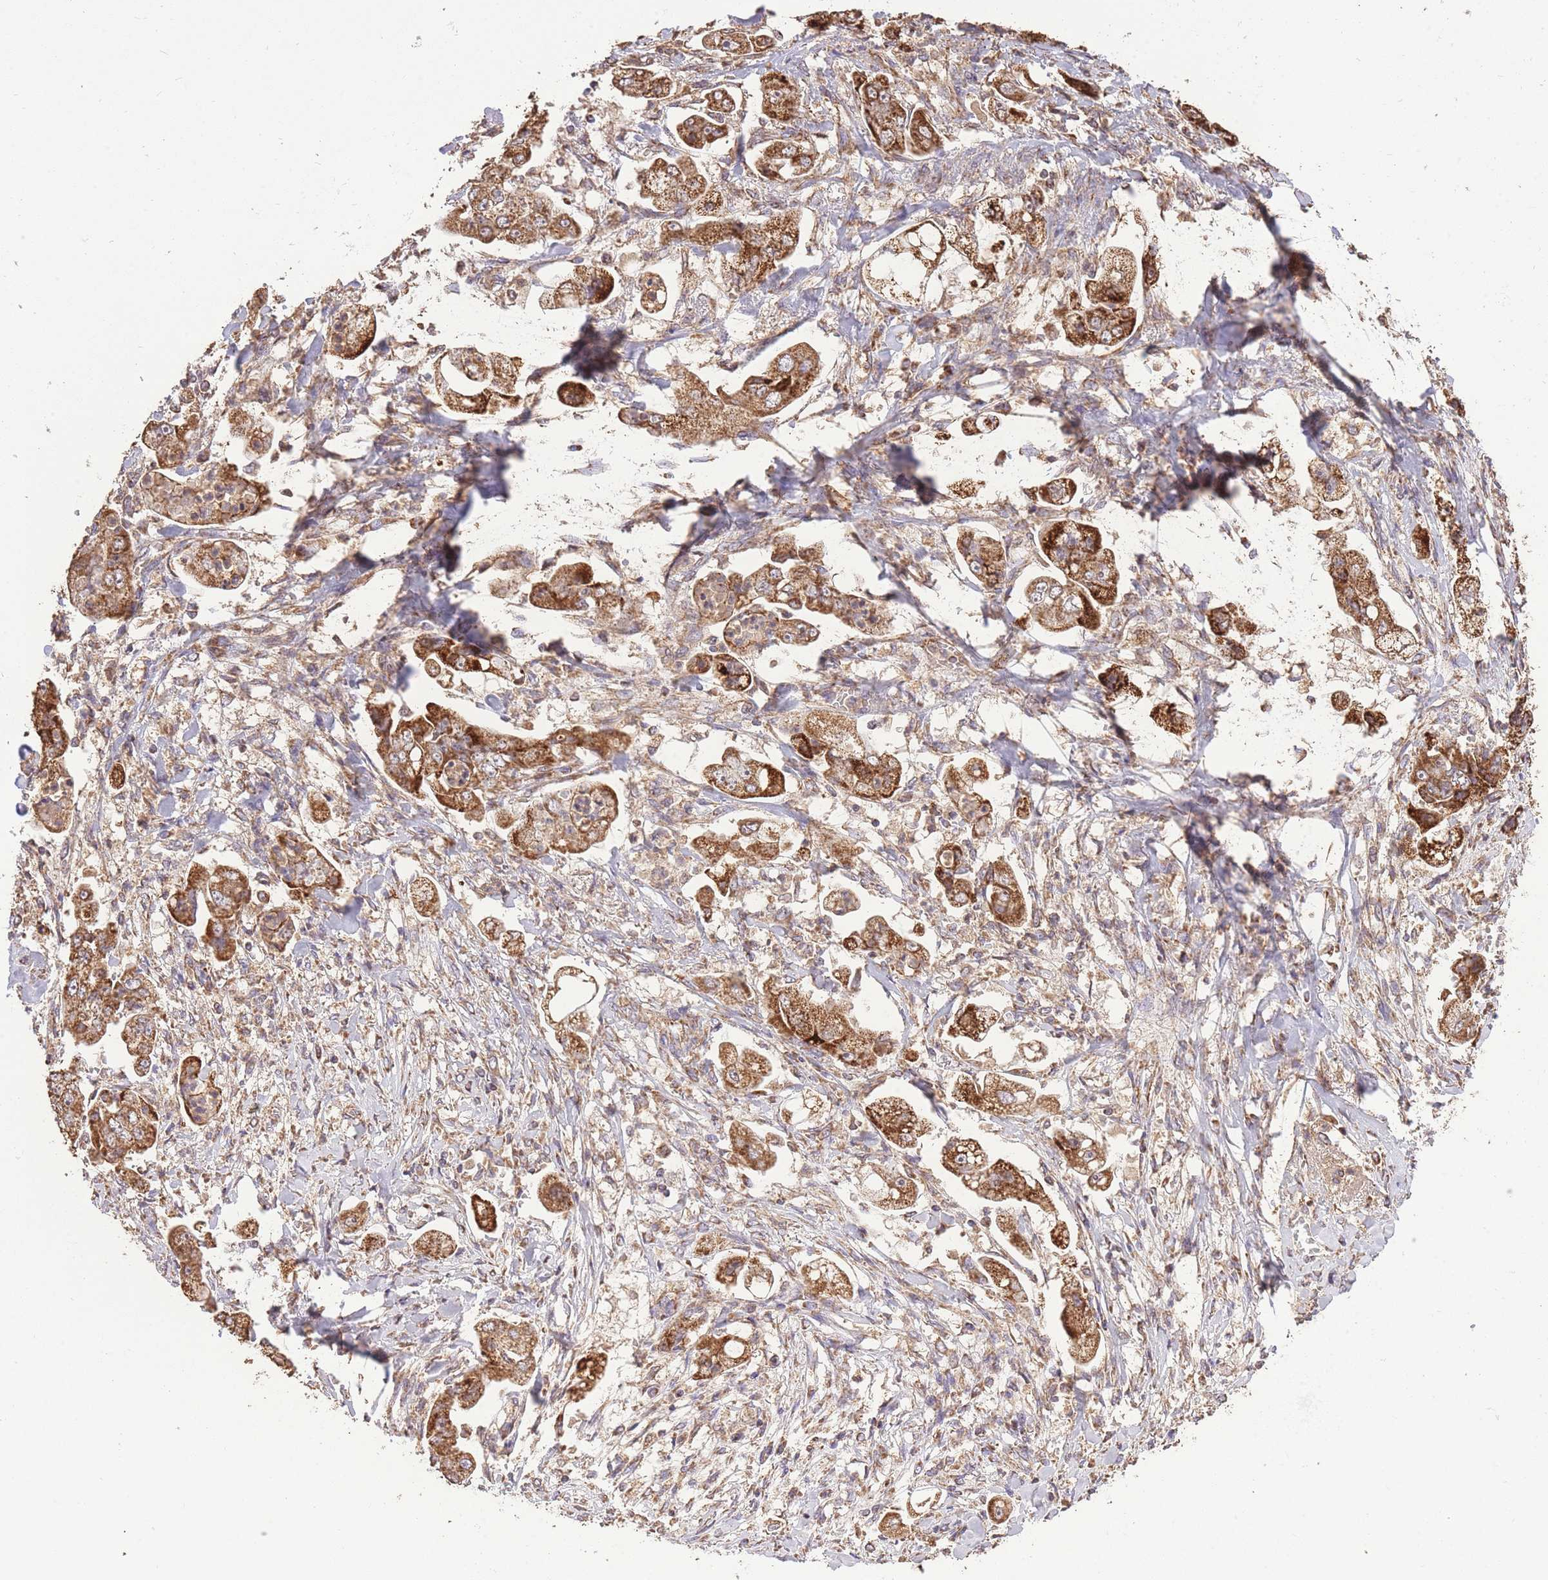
{"staining": {"intensity": "strong", "quantity": ">75%", "location": "cytoplasmic/membranous"}, "tissue": "stomach cancer", "cell_type": "Tumor cells", "image_type": "cancer", "snomed": [{"axis": "morphology", "description": "Adenocarcinoma, NOS"}, {"axis": "topography", "description": "Stomach"}], "caption": "Human adenocarcinoma (stomach) stained for a protein (brown) displays strong cytoplasmic/membranous positive positivity in approximately >75% of tumor cells.", "gene": "PREP", "patient": {"sex": "male", "age": 62}}